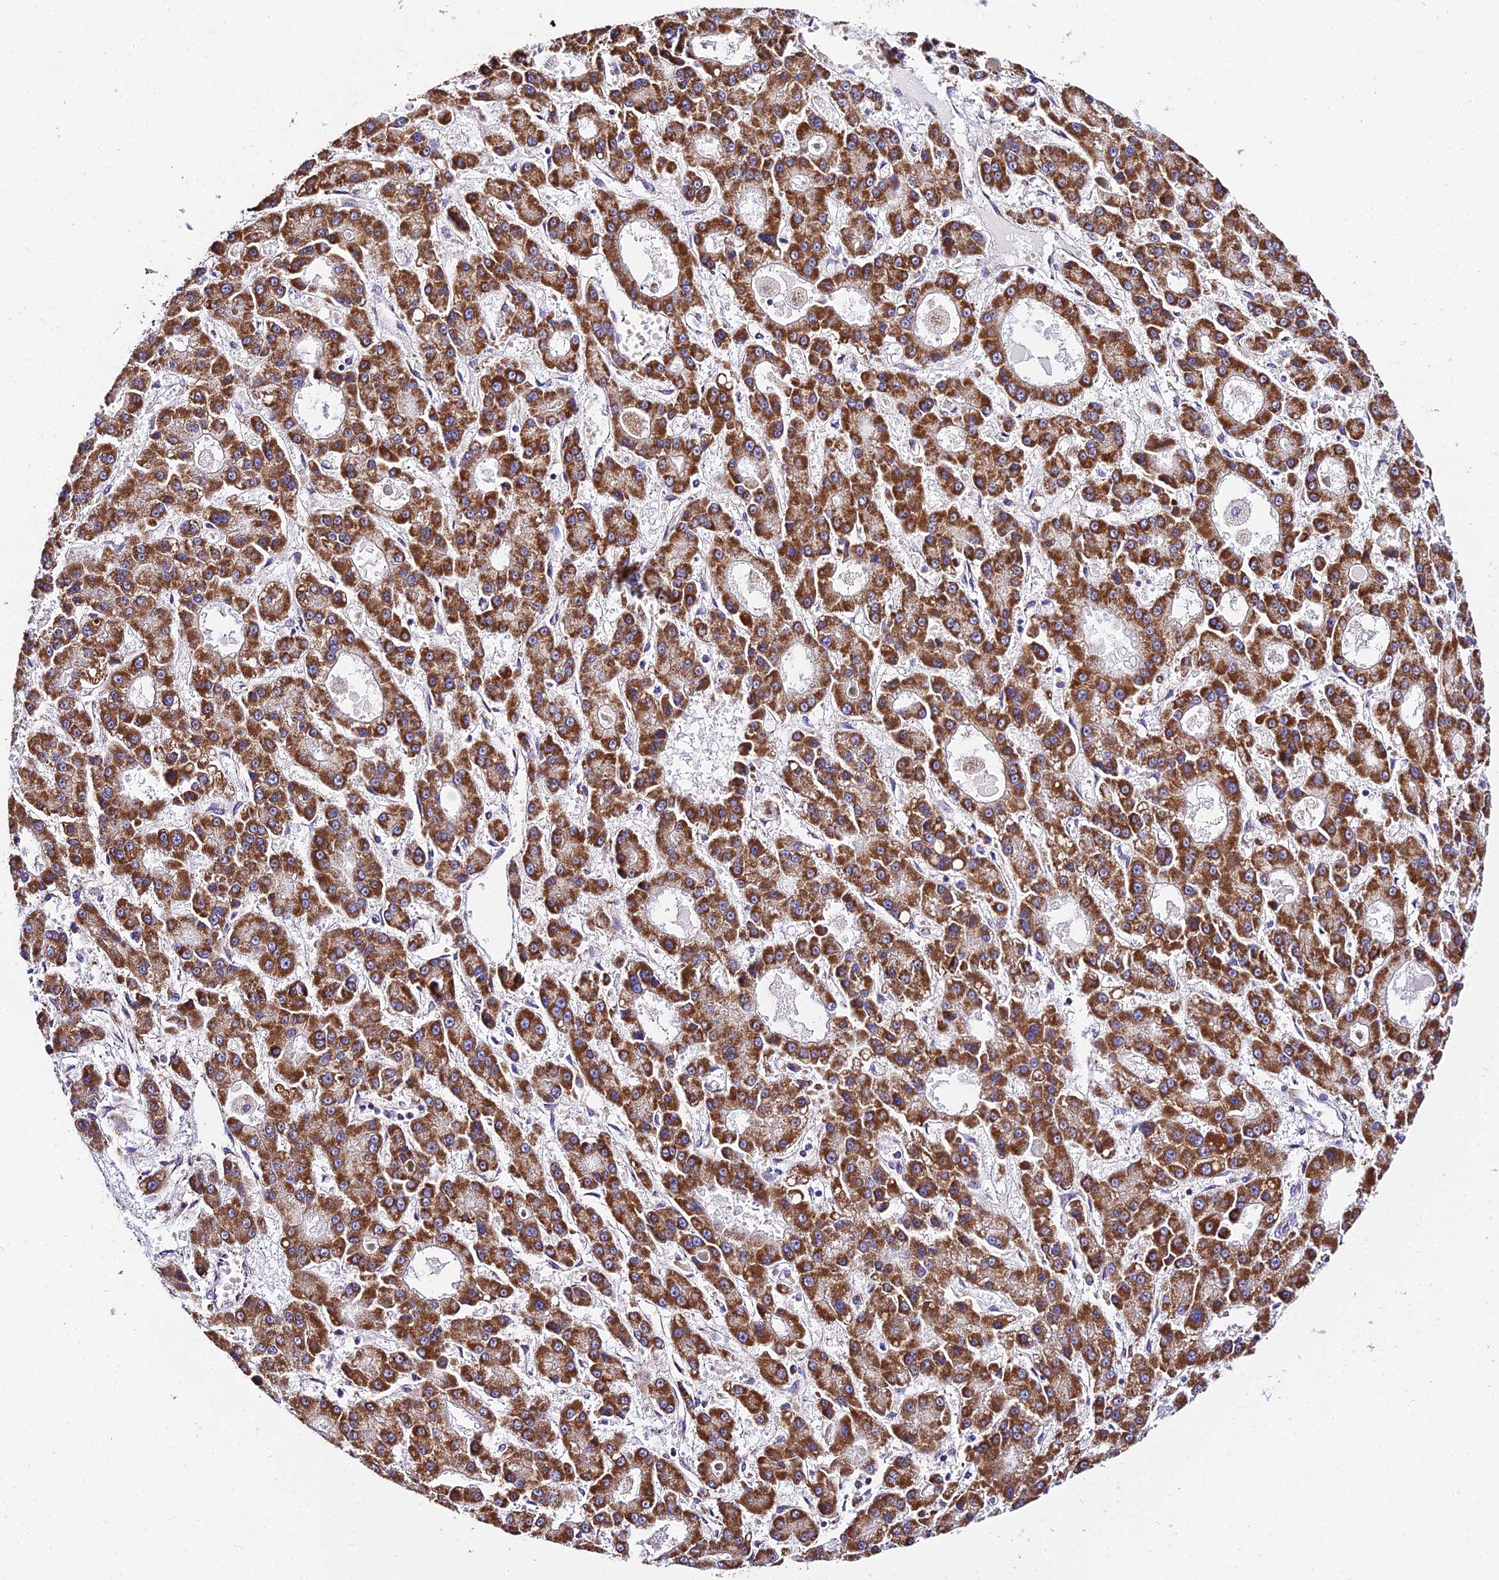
{"staining": {"intensity": "strong", "quantity": ">75%", "location": "cytoplasmic/membranous"}, "tissue": "liver cancer", "cell_type": "Tumor cells", "image_type": "cancer", "snomed": [{"axis": "morphology", "description": "Carcinoma, Hepatocellular, NOS"}, {"axis": "topography", "description": "Liver"}], "caption": "This is a micrograph of immunohistochemistry staining of liver hepatocellular carcinoma, which shows strong staining in the cytoplasmic/membranous of tumor cells.", "gene": "OCIAD1", "patient": {"sex": "male", "age": 70}}